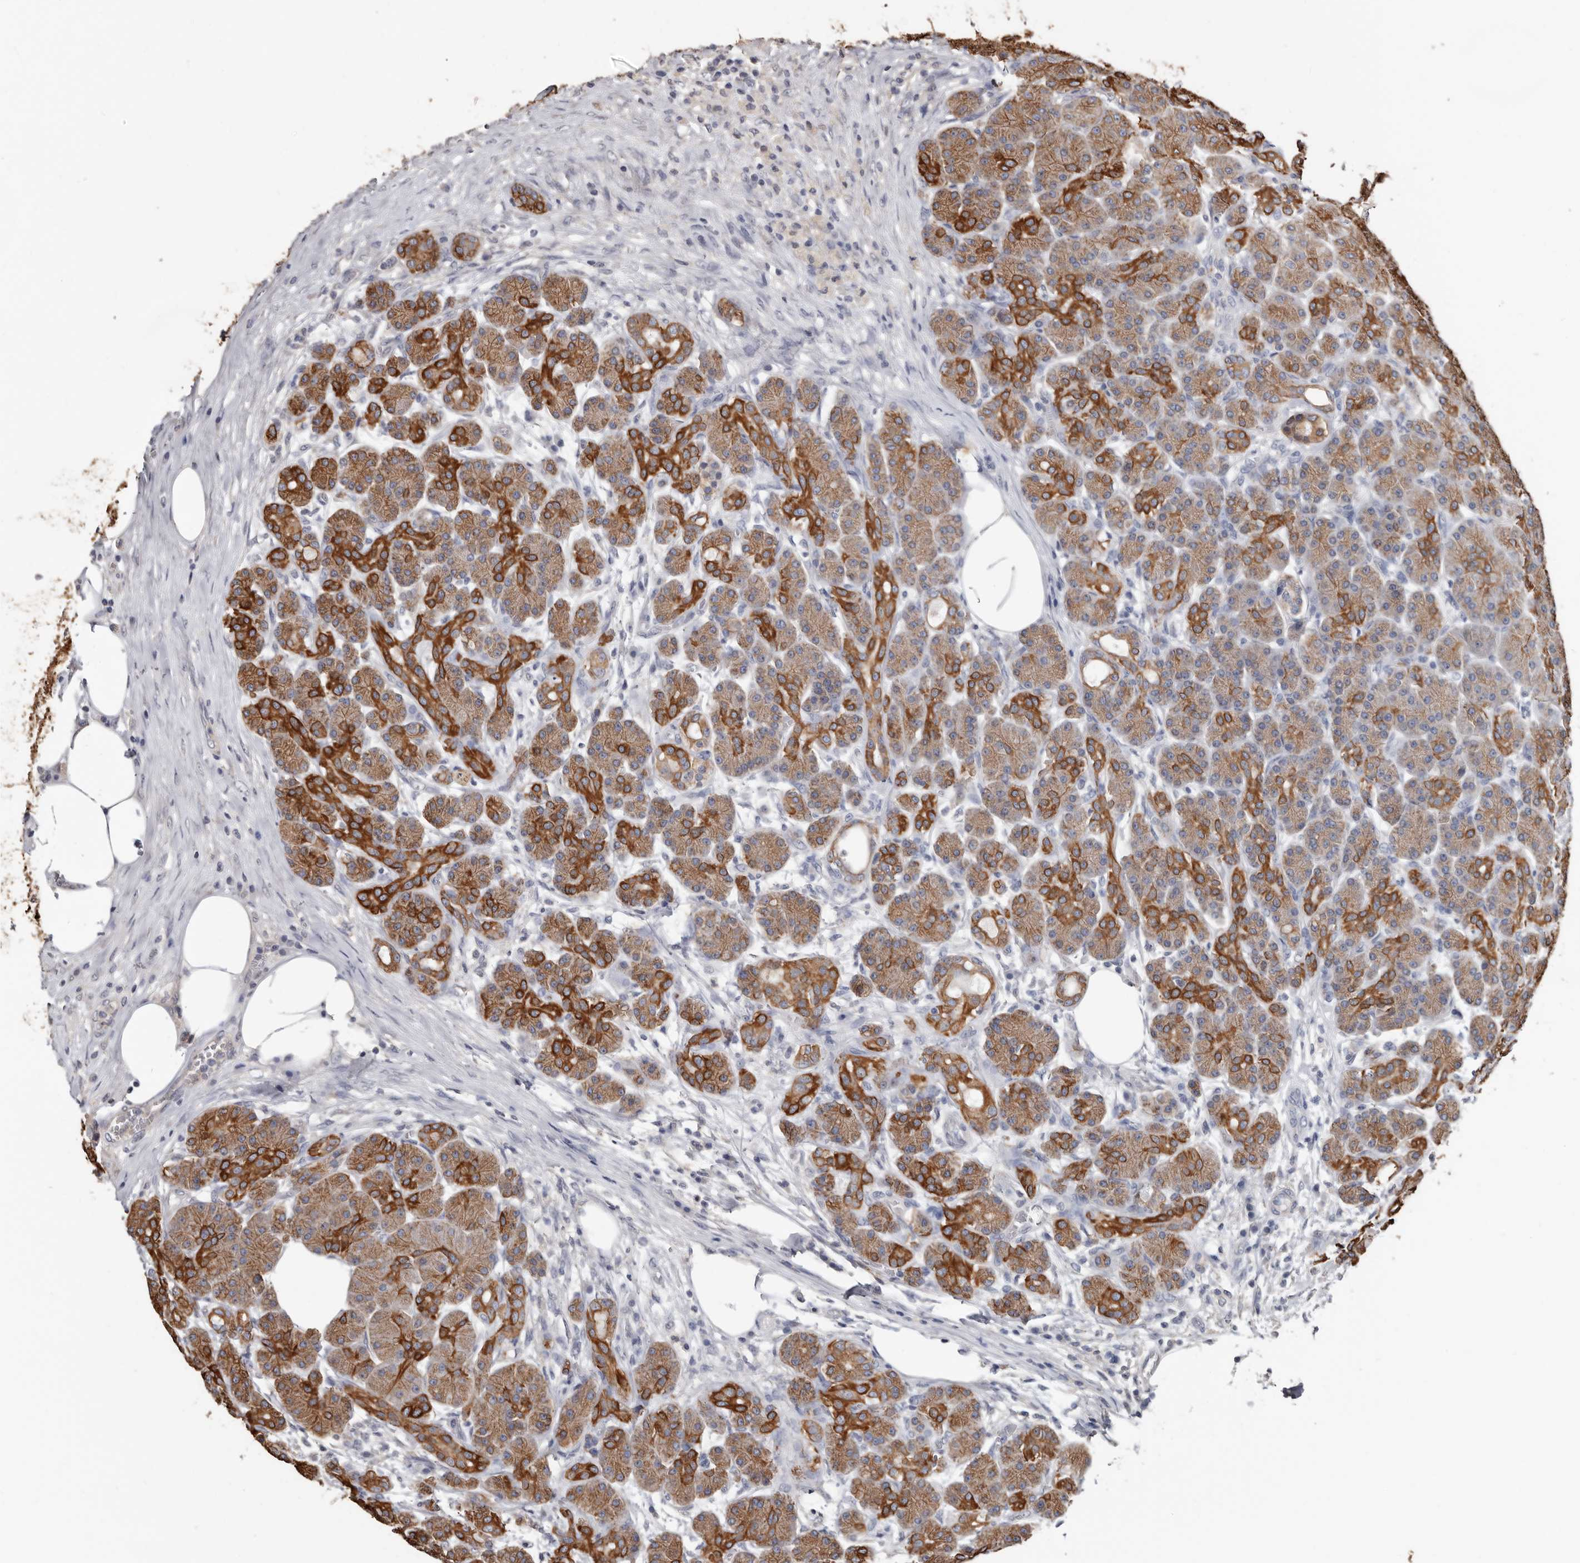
{"staining": {"intensity": "strong", "quantity": "25%-75%", "location": "cytoplasmic/membranous"}, "tissue": "pancreas", "cell_type": "Exocrine glandular cells", "image_type": "normal", "snomed": [{"axis": "morphology", "description": "Normal tissue, NOS"}, {"axis": "topography", "description": "Pancreas"}], "caption": "Brown immunohistochemical staining in unremarkable human pancreas displays strong cytoplasmic/membranous expression in approximately 25%-75% of exocrine glandular cells.", "gene": "MRPL18", "patient": {"sex": "male", "age": 63}}